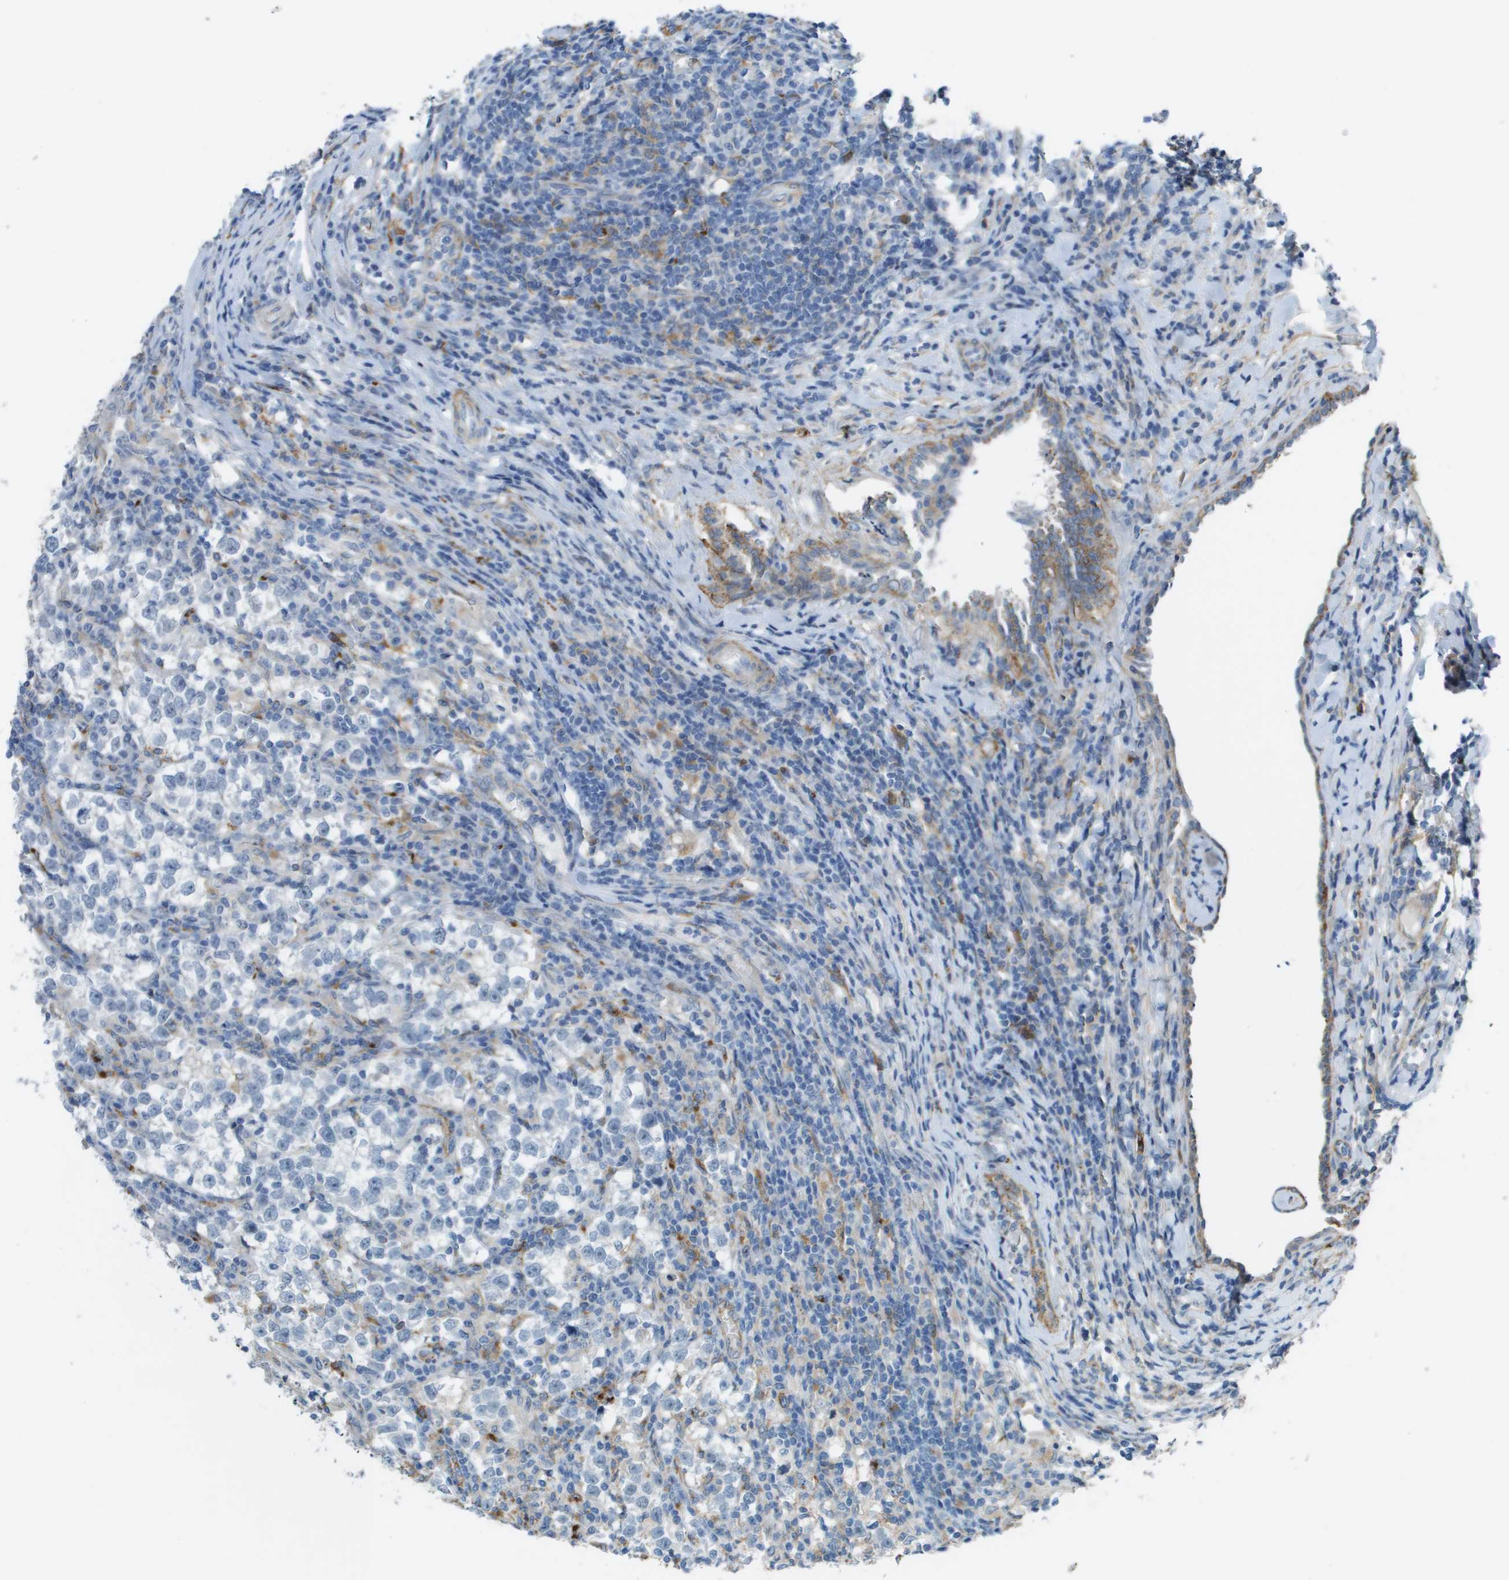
{"staining": {"intensity": "negative", "quantity": "none", "location": "none"}, "tissue": "testis cancer", "cell_type": "Tumor cells", "image_type": "cancer", "snomed": [{"axis": "morphology", "description": "Normal tissue, NOS"}, {"axis": "morphology", "description": "Seminoma, NOS"}, {"axis": "topography", "description": "Testis"}], "caption": "High power microscopy image of an immunohistochemistry (IHC) micrograph of testis seminoma, revealing no significant staining in tumor cells.", "gene": "ZBTB43", "patient": {"sex": "male", "age": 43}}